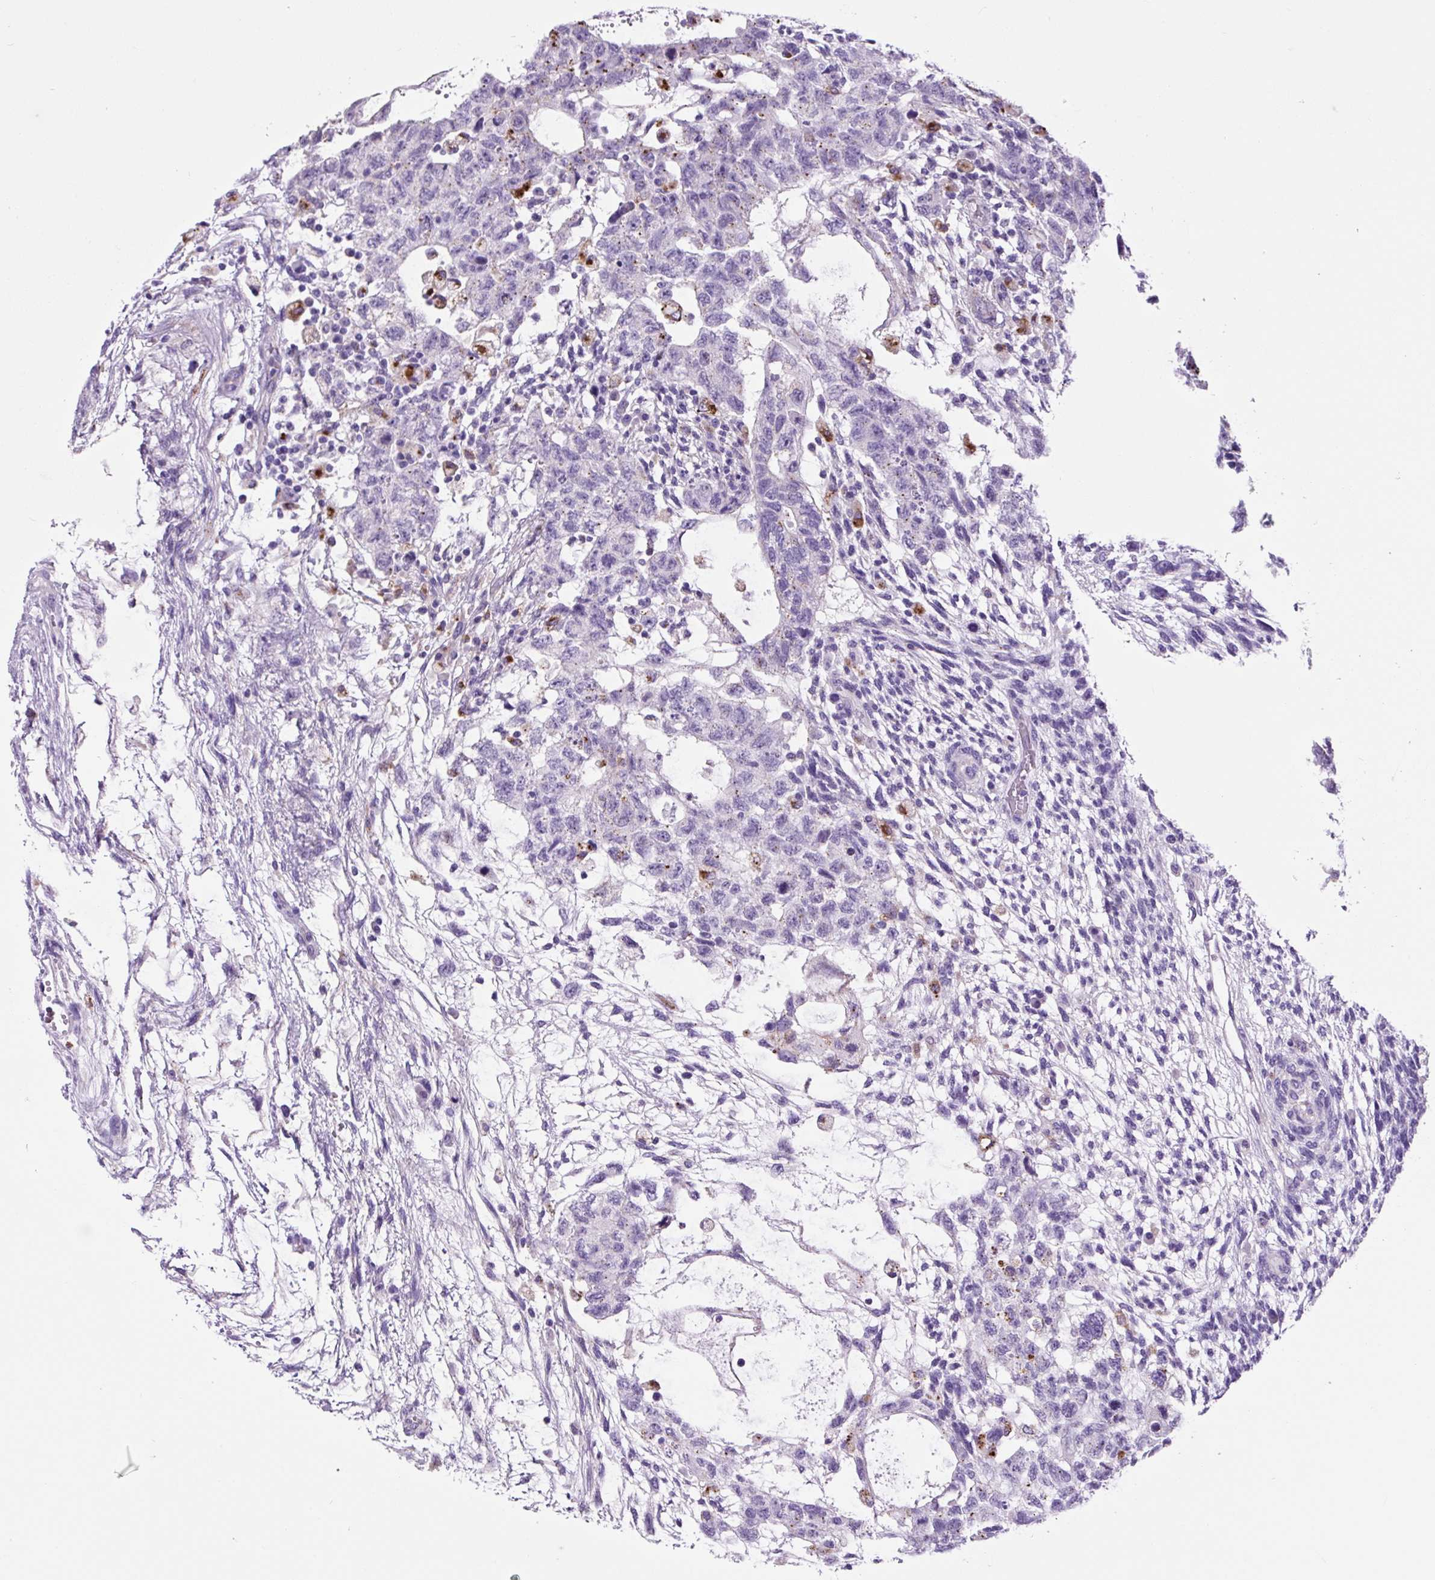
{"staining": {"intensity": "negative", "quantity": "none", "location": "none"}, "tissue": "testis cancer", "cell_type": "Tumor cells", "image_type": "cancer", "snomed": [{"axis": "morphology", "description": "Normal tissue, NOS"}, {"axis": "morphology", "description": "Carcinoma, Embryonal, NOS"}, {"axis": "topography", "description": "Testis"}], "caption": "The IHC micrograph has no significant staining in tumor cells of testis cancer tissue.", "gene": "LCN10", "patient": {"sex": "male", "age": 36}}